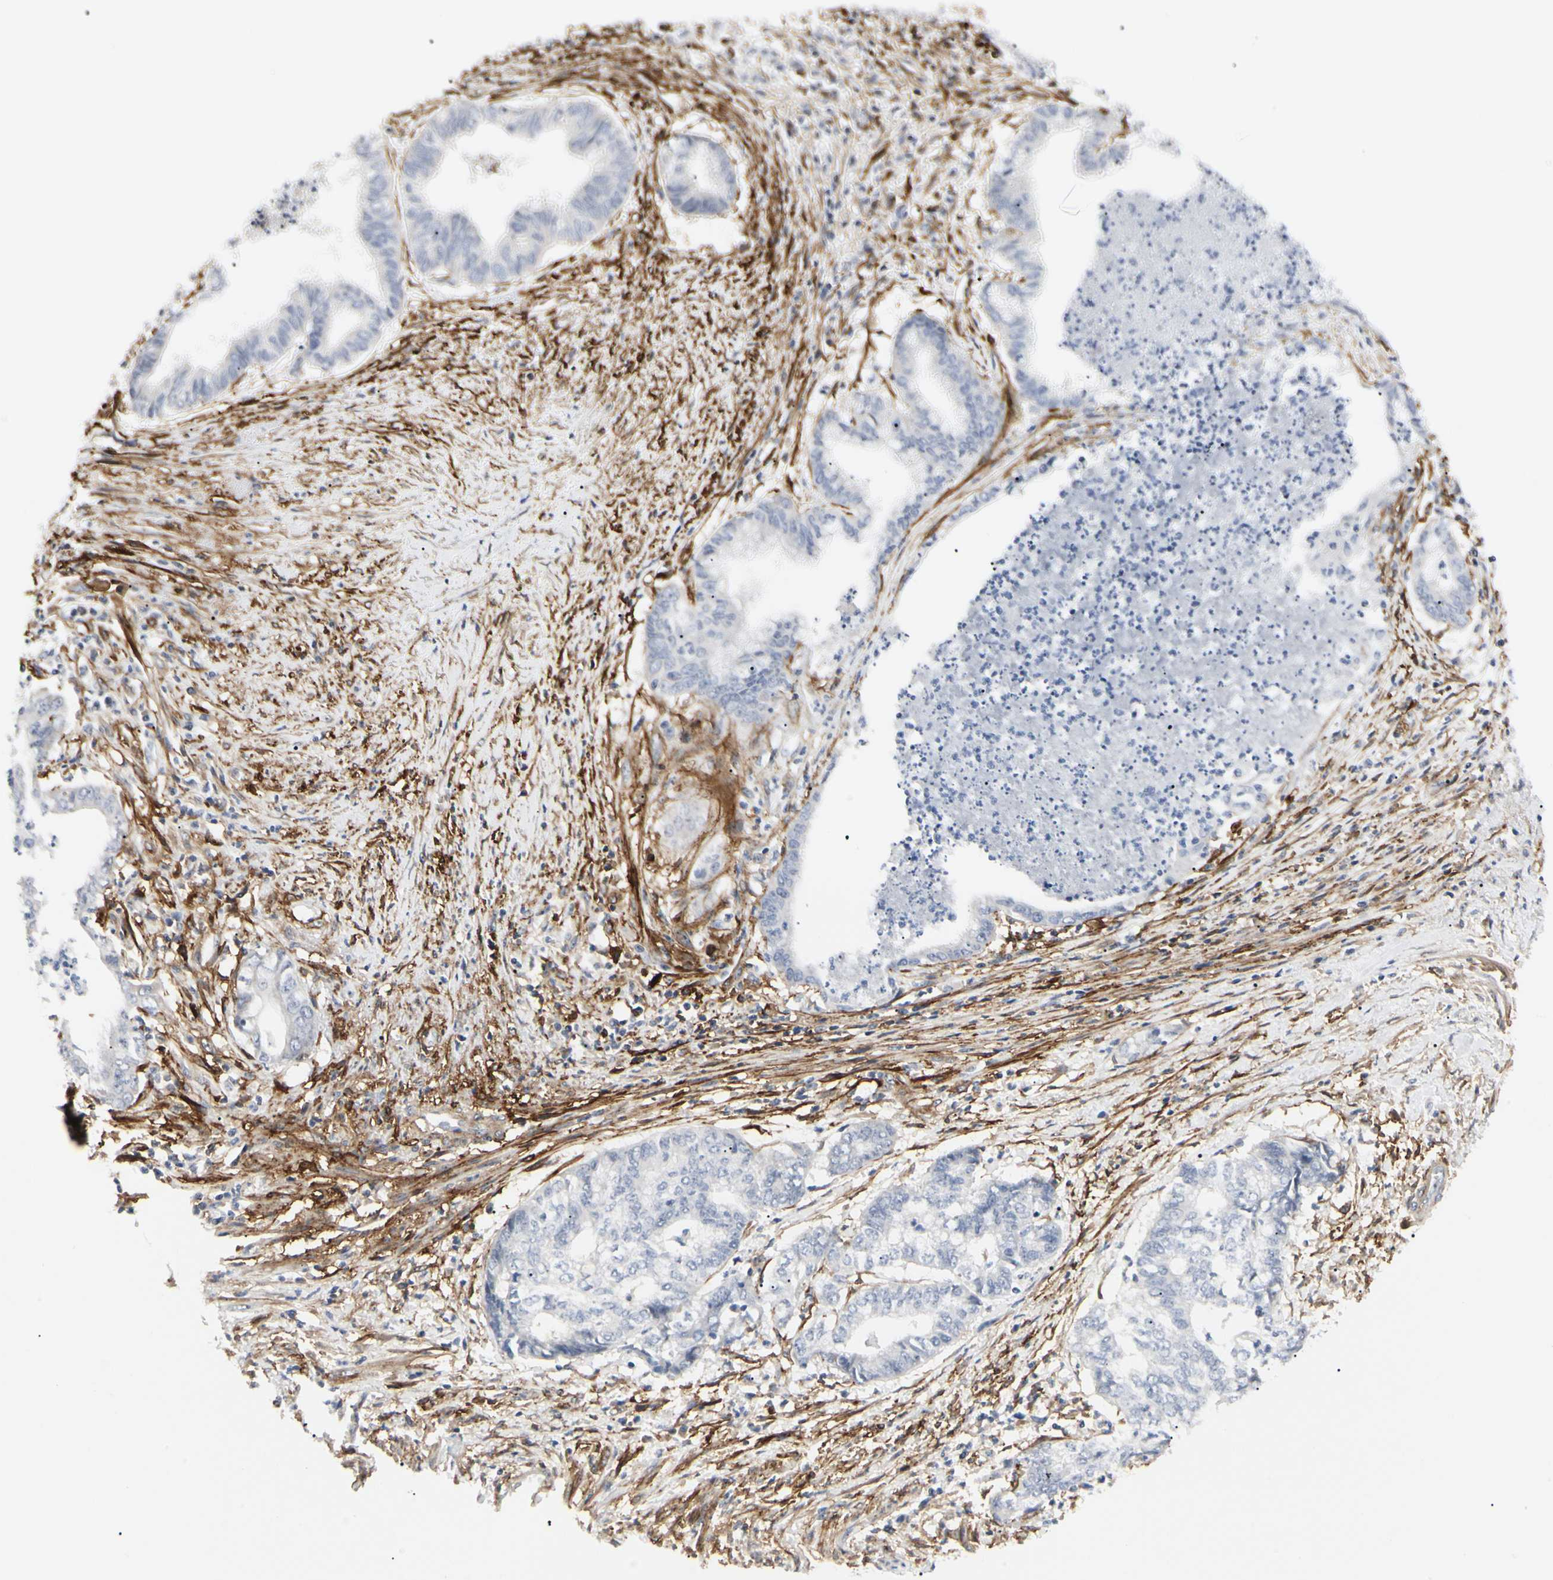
{"staining": {"intensity": "negative", "quantity": "none", "location": "none"}, "tissue": "endometrial cancer", "cell_type": "Tumor cells", "image_type": "cancer", "snomed": [{"axis": "morphology", "description": "Necrosis, NOS"}, {"axis": "morphology", "description": "Adenocarcinoma, NOS"}, {"axis": "topography", "description": "Endometrium"}], "caption": "There is no significant staining in tumor cells of endometrial cancer (adenocarcinoma).", "gene": "GGT5", "patient": {"sex": "female", "age": 79}}